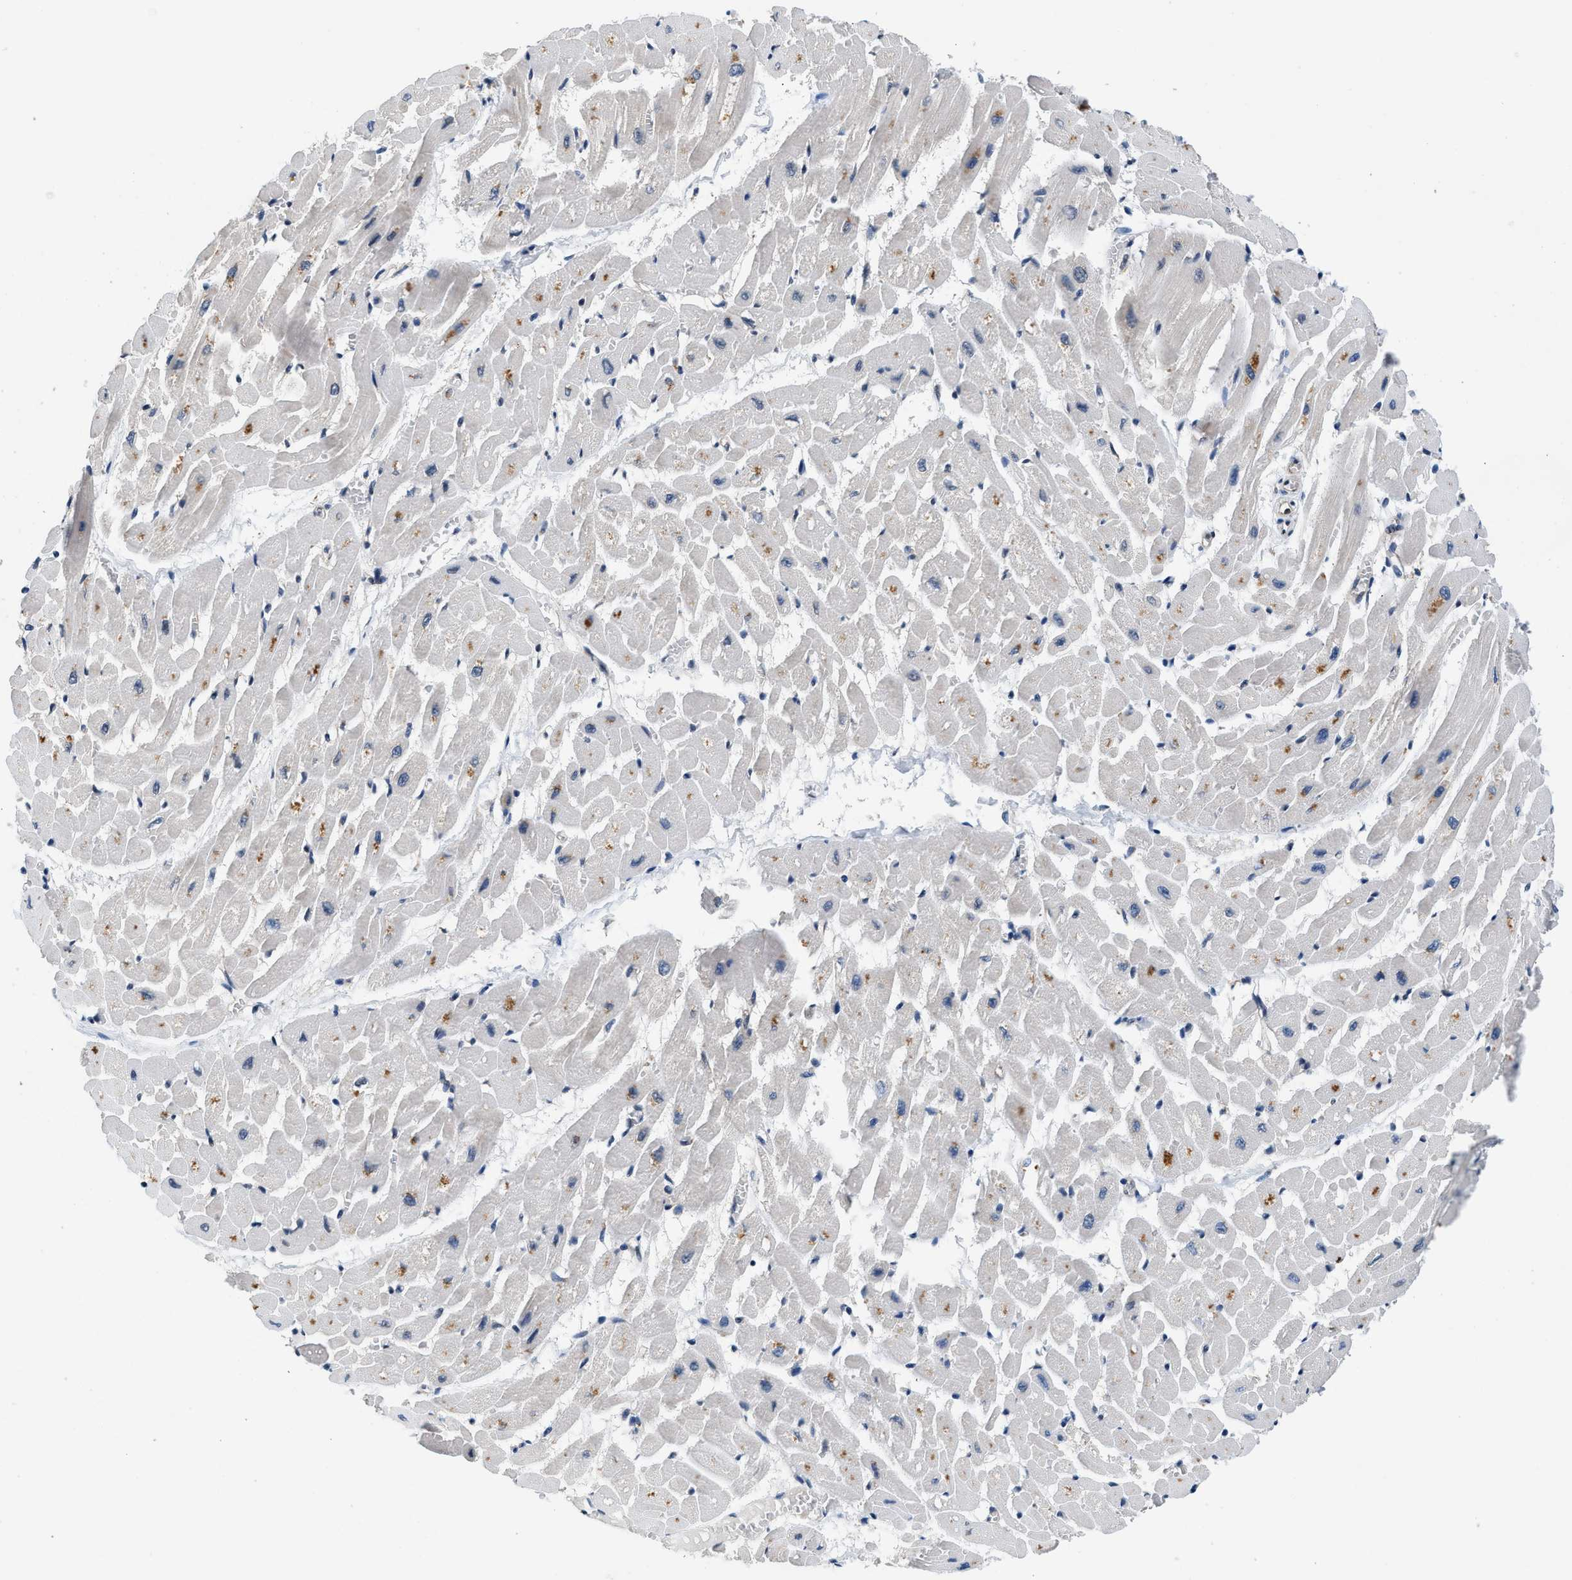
{"staining": {"intensity": "strong", "quantity": ">75%", "location": "cytoplasmic/membranous"}, "tissue": "heart muscle", "cell_type": "Cardiomyocytes", "image_type": "normal", "snomed": [{"axis": "morphology", "description": "Normal tissue, NOS"}, {"axis": "topography", "description": "Heart"}], "caption": "Benign heart muscle demonstrates strong cytoplasmic/membranous staining in about >75% of cardiomyocytes.", "gene": "PA2G4", "patient": {"sex": "male", "age": 45}}